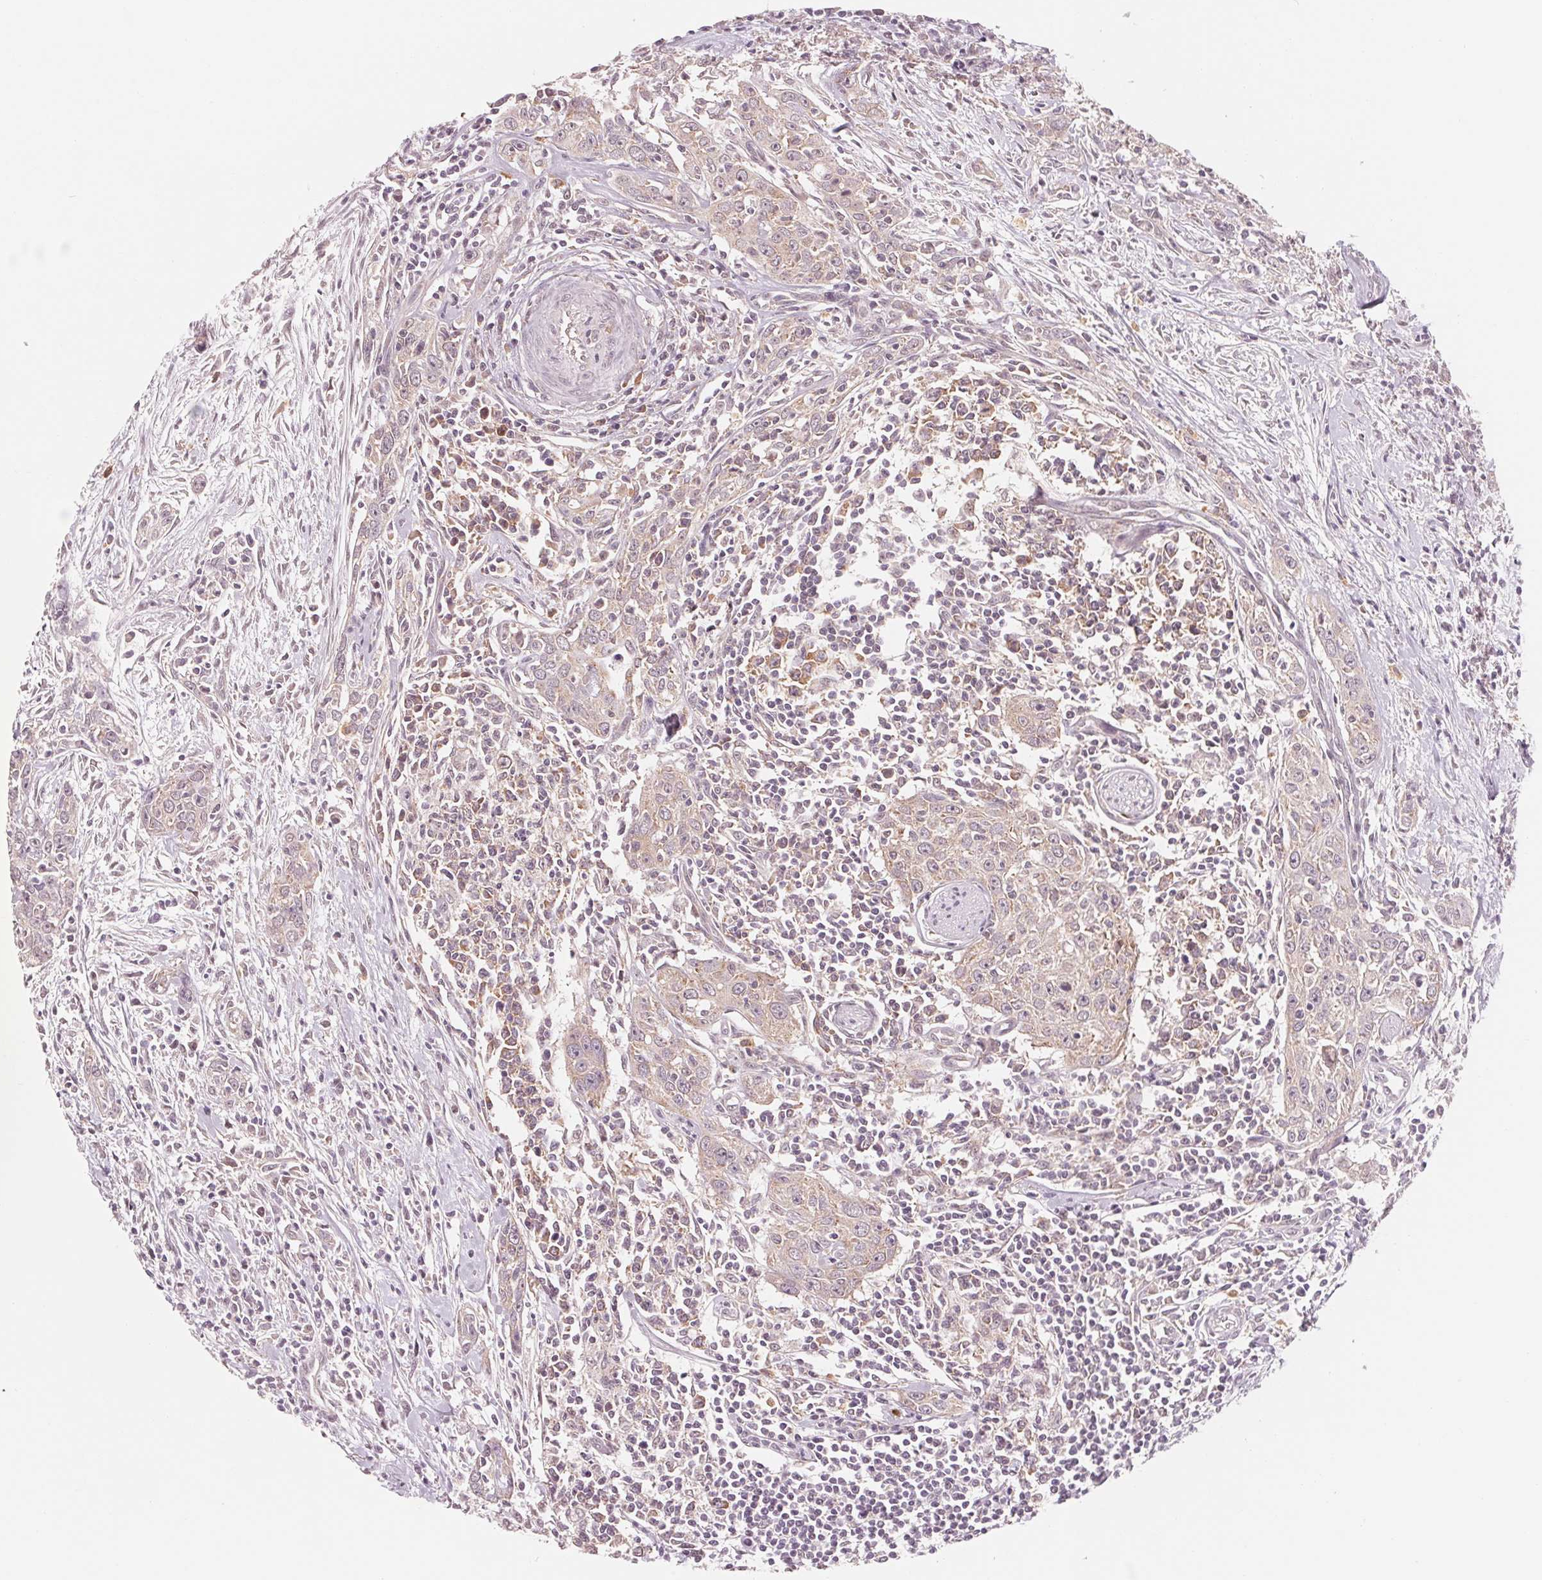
{"staining": {"intensity": "weak", "quantity": "<25%", "location": "cytoplasmic/membranous"}, "tissue": "urothelial cancer", "cell_type": "Tumor cells", "image_type": "cancer", "snomed": [{"axis": "morphology", "description": "Urothelial carcinoma, High grade"}, {"axis": "topography", "description": "Urinary bladder"}], "caption": "The immunohistochemistry (IHC) micrograph has no significant expression in tumor cells of high-grade urothelial carcinoma tissue.", "gene": "GIGYF2", "patient": {"sex": "male", "age": 83}}